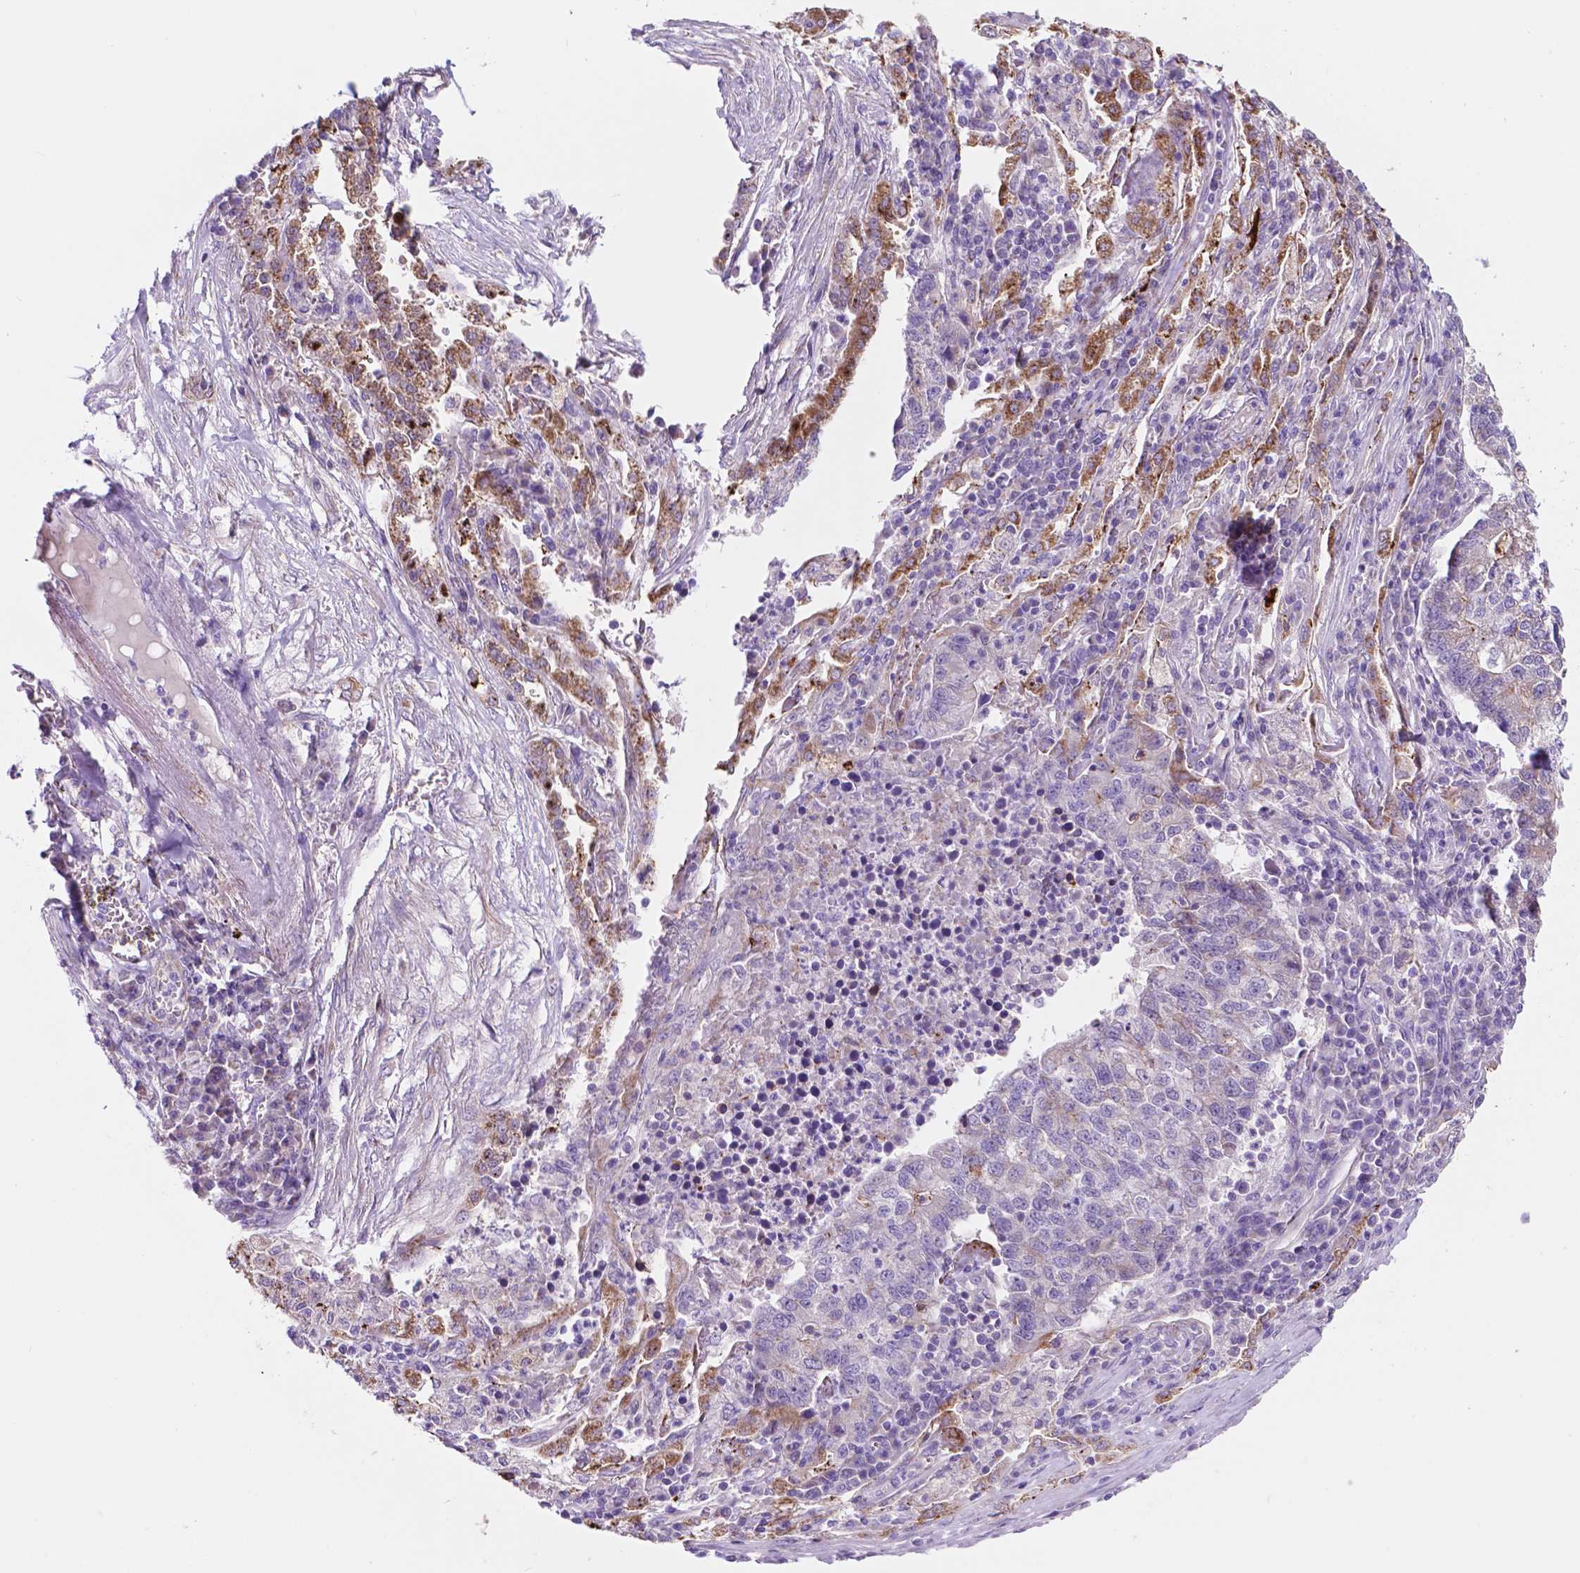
{"staining": {"intensity": "negative", "quantity": "none", "location": "none"}, "tissue": "lung cancer", "cell_type": "Tumor cells", "image_type": "cancer", "snomed": [{"axis": "morphology", "description": "Adenocarcinoma, NOS"}, {"axis": "topography", "description": "Lung"}], "caption": "This is a image of immunohistochemistry staining of lung adenocarcinoma, which shows no positivity in tumor cells.", "gene": "TRPV5", "patient": {"sex": "male", "age": 57}}